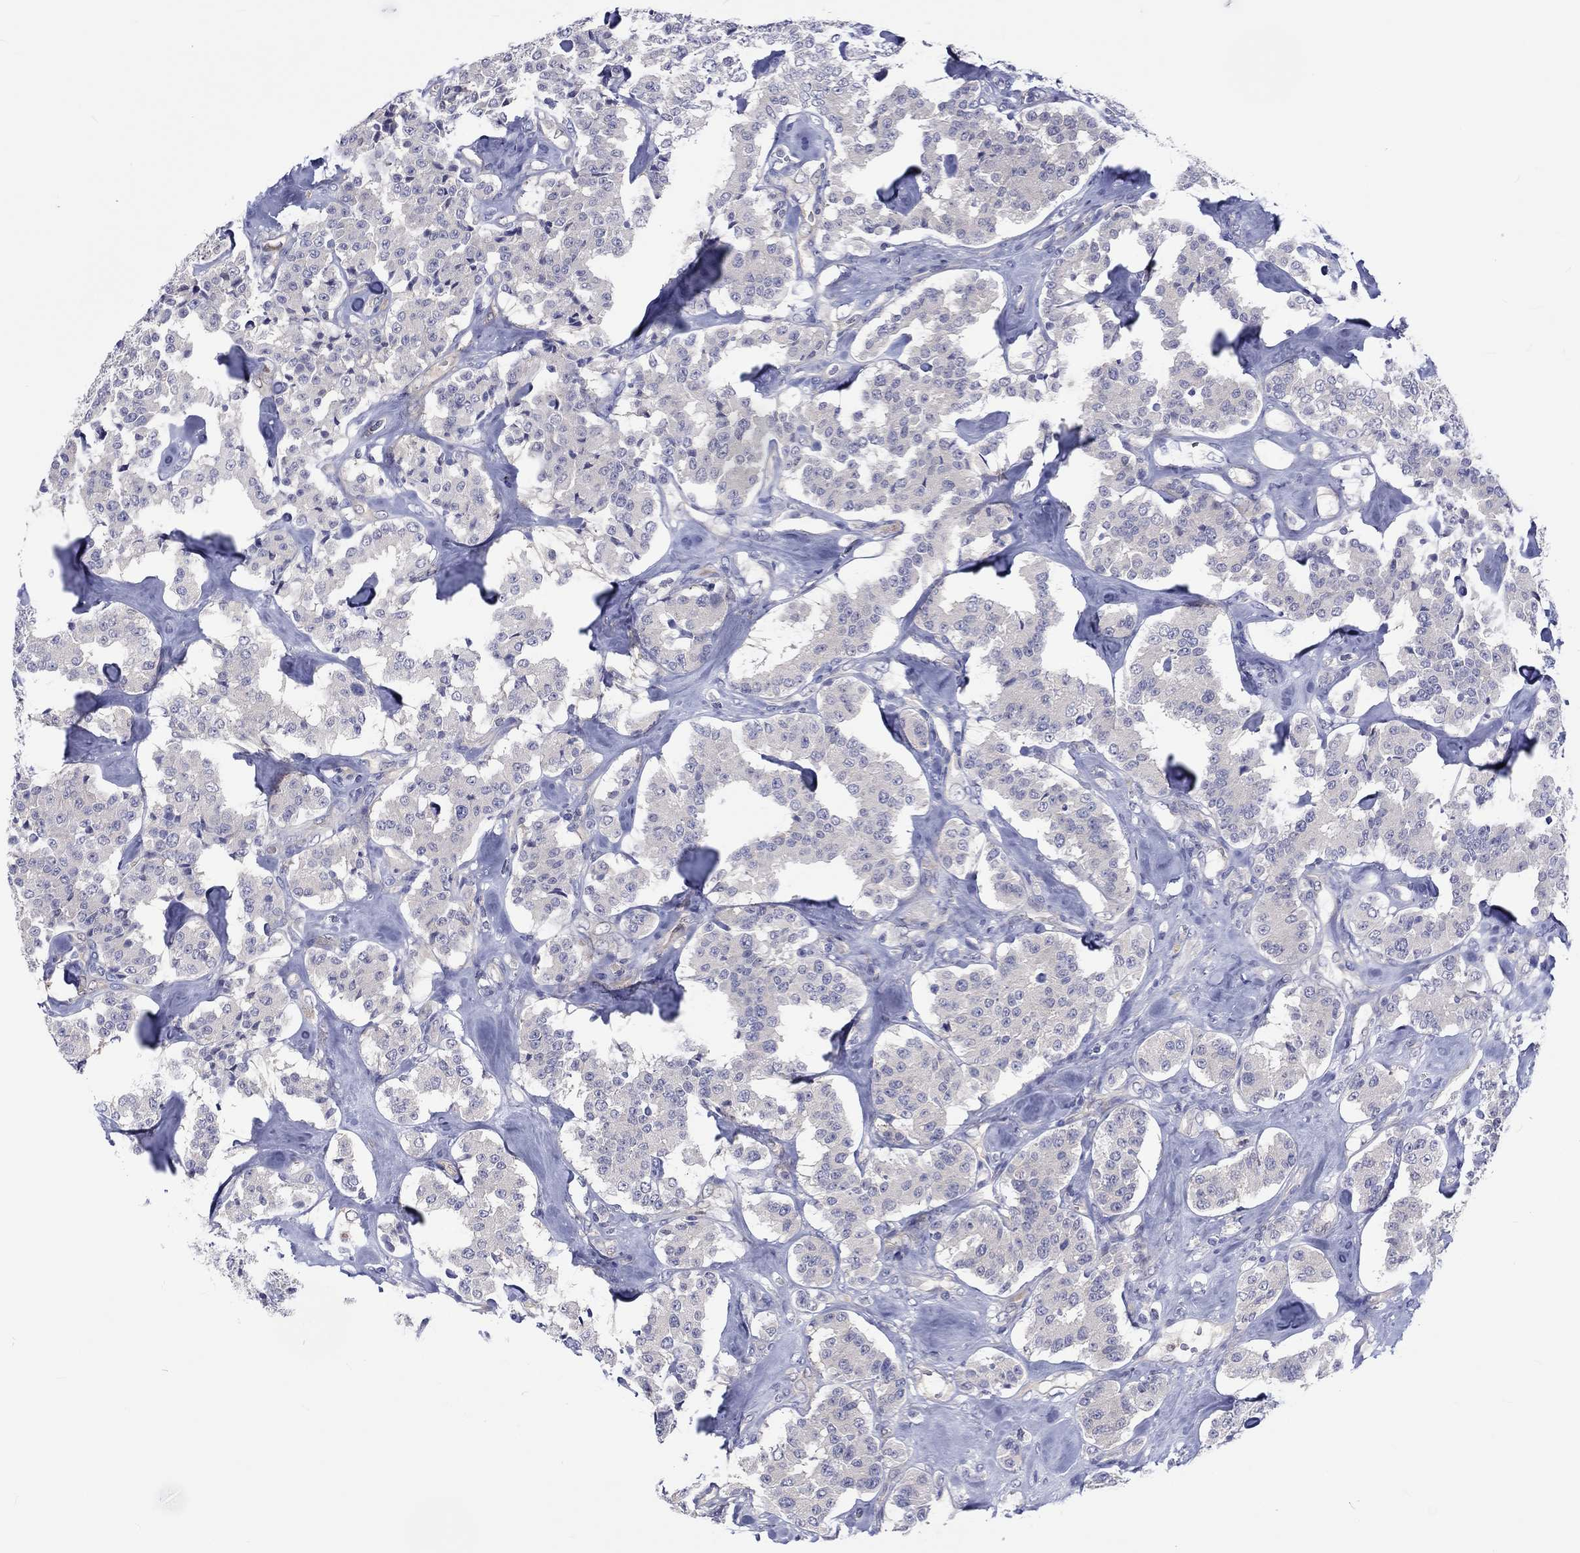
{"staining": {"intensity": "negative", "quantity": "none", "location": "none"}, "tissue": "carcinoid", "cell_type": "Tumor cells", "image_type": "cancer", "snomed": [{"axis": "morphology", "description": "Carcinoid, malignant, NOS"}, {"axis": "topography", "description": "Pancreas"}], "caption": "This is a histopathology image of immunohistochemistry (IHC) staining of carcinoid, which shows no staining in tumor cells.", "gene": "ABCG4", "patient": {"sex": "male", "age": 41}}